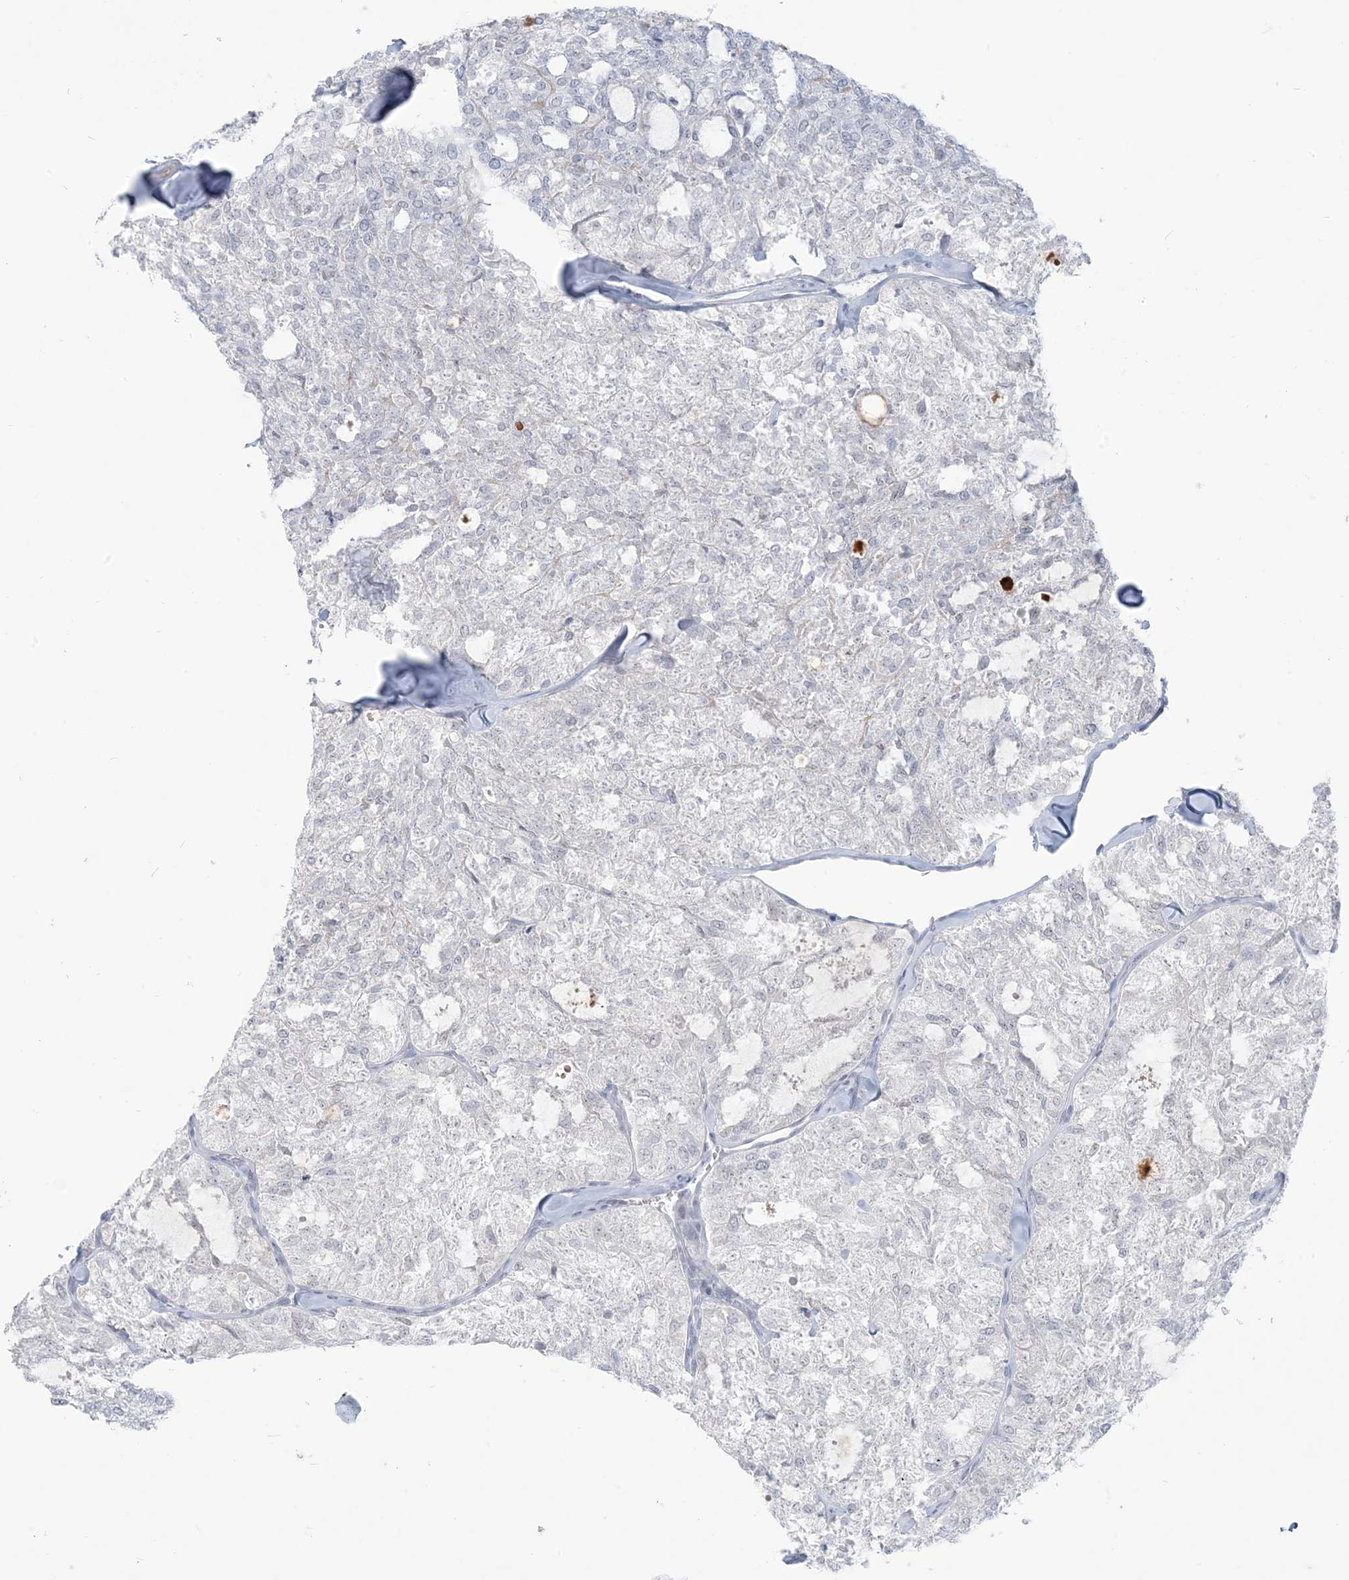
{"staining": {"intensity": "negative", "quantity": "none", "location": "none"}, "tissue": "thyroid cancer", "cell_type": "Tumor cells", "image_type": "cancer", "snomed": [{"axis": "morphology", "description": "Follicular adenoma carcinoma, NOS"}, {"axis": "topography", "description": "Thyroid gland"}], "caption": "Tumor cells show no significant positivity in thyroid follicular adenoma carcinoma. (Brightfield microscopy of DAB immunohistochemistry at high magnification).", "gene": "SCML1", "patient": {"sex": "male", "age": 75}}